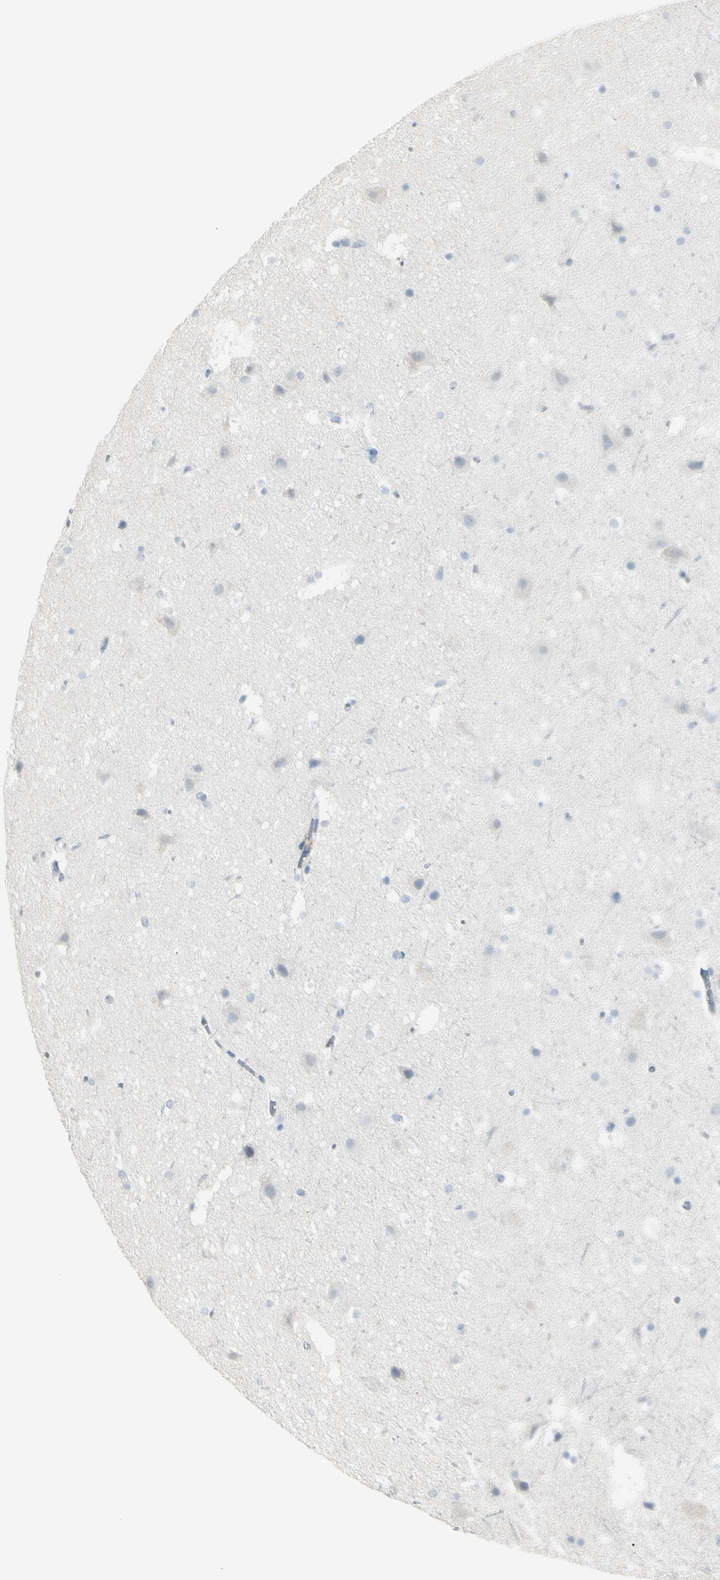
{"staining": {"intensity": "negative", "quantity": "none", "location": "none"}, "tissue": "cerebral cortex", "cell_type": "Endothelial cells", "image_type": "normal", "snomed": [{"axis": "morphology", "description": "Normal tissue, NOS"}, {"axis": "topography", "description": "Cerebral cortex"}], "caption": "The histopathology image reveals no staining of endothelial cells in normal cerebral cortex. The staining is performed using DAB (3,3'-diaminobenzidine) brown chromogen with nuclei counter-stained in using hematoxylin.", "gene": "PIP", "patient": {"sex": "male", "age": 45}}